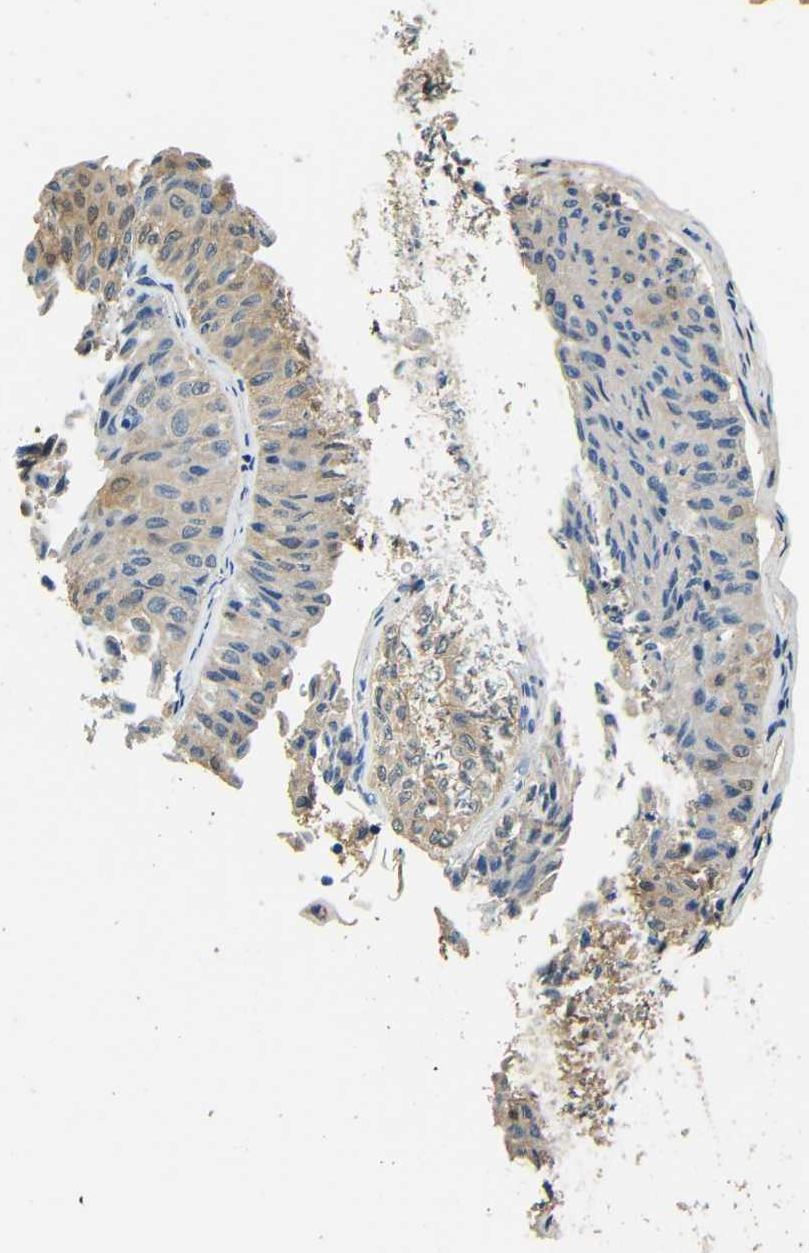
{"staining": {"intensity": "weak", "quantity": "25%-75%", "location": "cytoplasmic/membranous"}, "tissue": "urothelial cancer", "cell_type": "Tumor cells", "image_type": "cancer", "snomed": [{"axis": "morphology", "description": "Urothelial carcinoma, Low grade"}, {"axis": "topography", "description": "Urinary bladder"}], "caption": "An IHC image of neoplastic tissue is shown. Protein staining in brown shows weak cytoplasmic/membranous positivity in low-grade urothelial carcinoma within tumor cells.", "gene": "FMO5", "patient": {"sex": "male", "age": 78}}